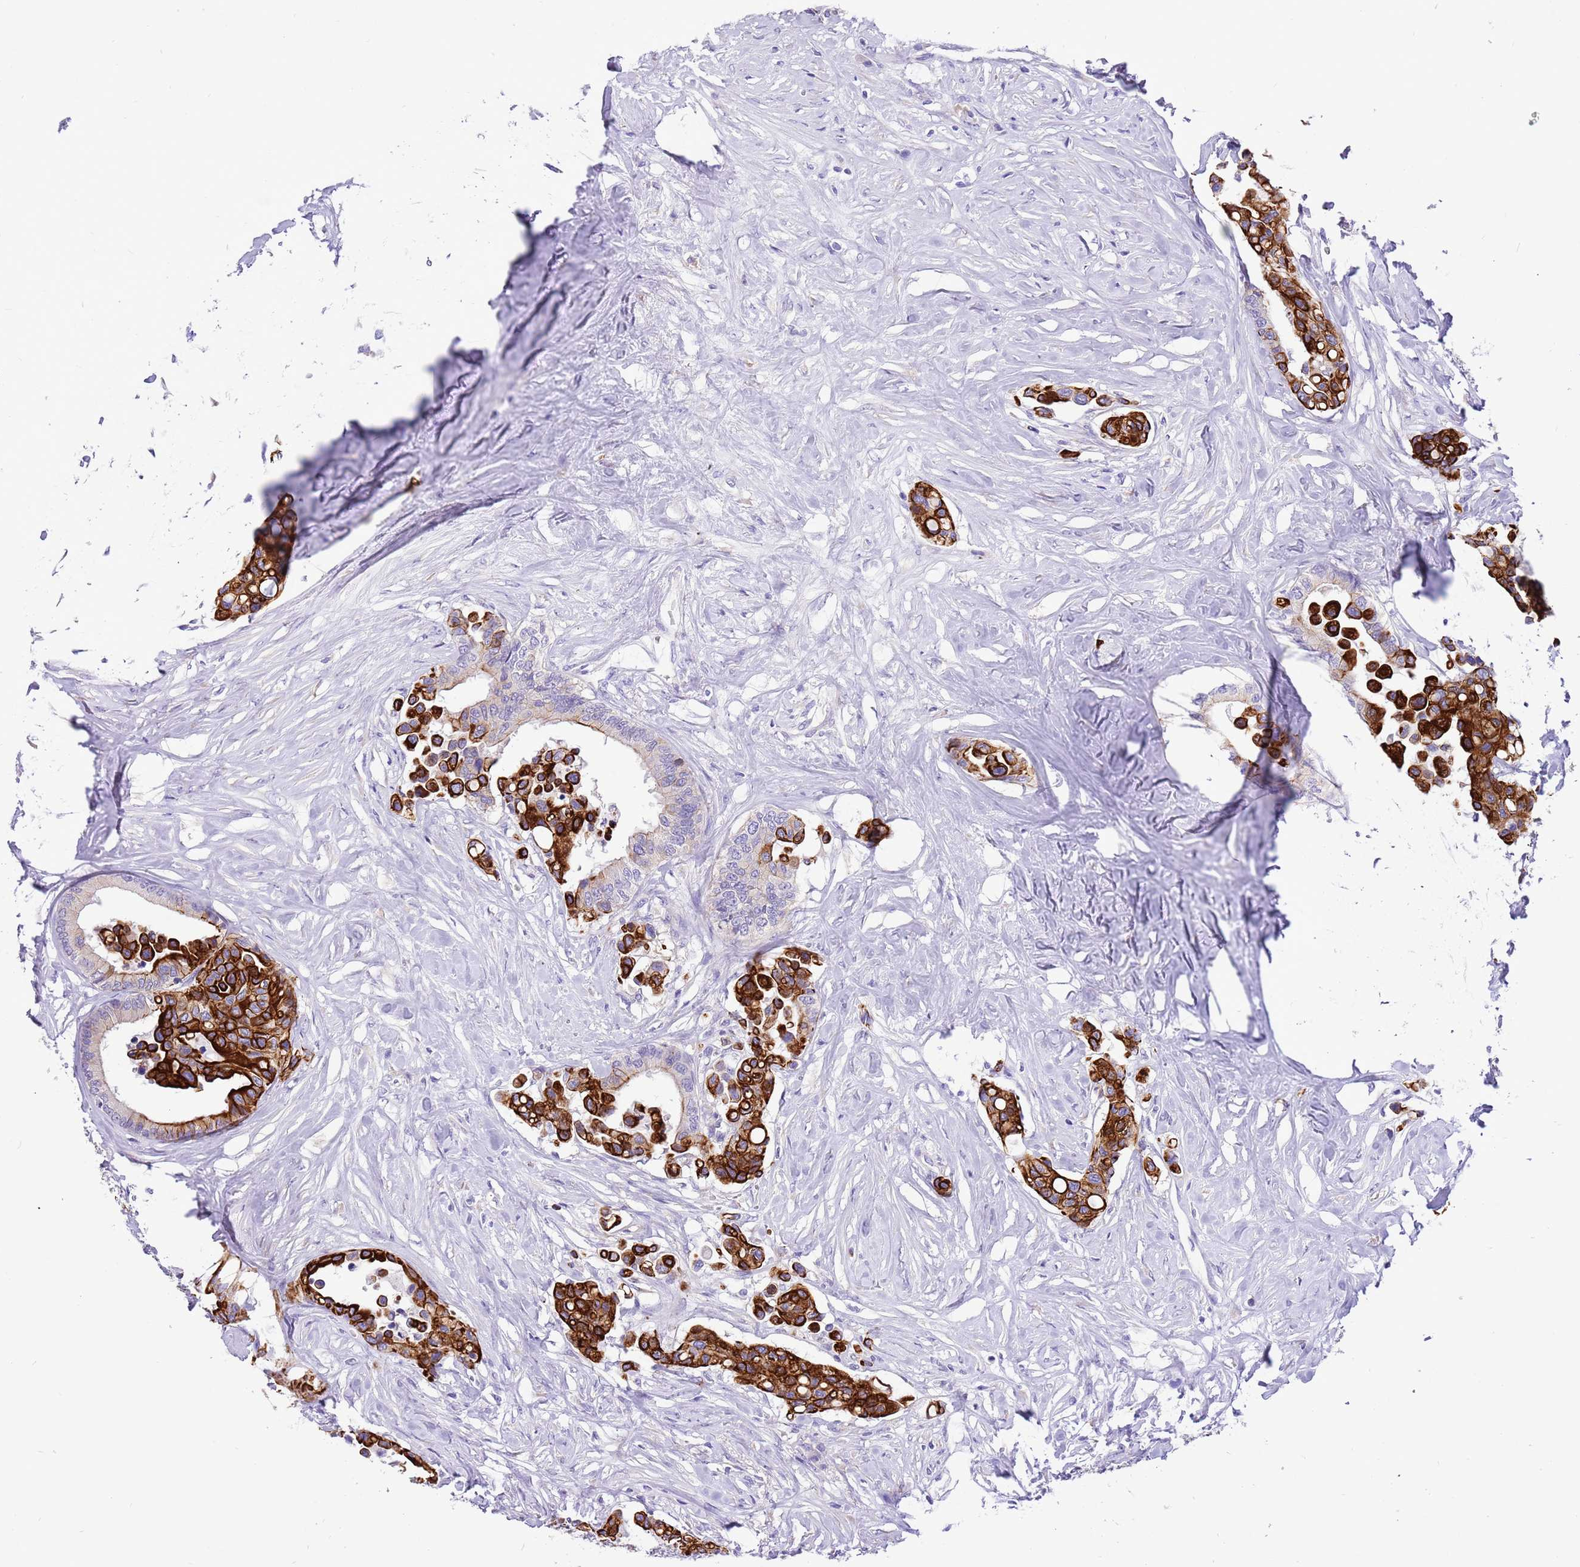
{"staining": {"intensity": "moderate", "quantity": "25%-75%", "location": "cytoplasmic/membranous"}, "tissue": "colorectal cancer", "cell_type": "Tumor cells", "image_type": "cancer", "snomed": [{"axis": "morphology", "description": "Normal tissue, NOS"}, {"axis": "morphology", "description": "Adenocarcinoma, NOS"}, {"axis": "topography", "description": "Colon"}], "caption": "The micrograph shows staining of colorectal cancer, revealing moderate cytoplasmic/membranous protein positivity (brown color) within tumor cells. The staining was performed using DAB, with brown indicating positive protein expression. Nuclei are stained blue with hematoxylin.", "gene": "R3HDM4", "patient": {"sex": "male", "age": 82}}